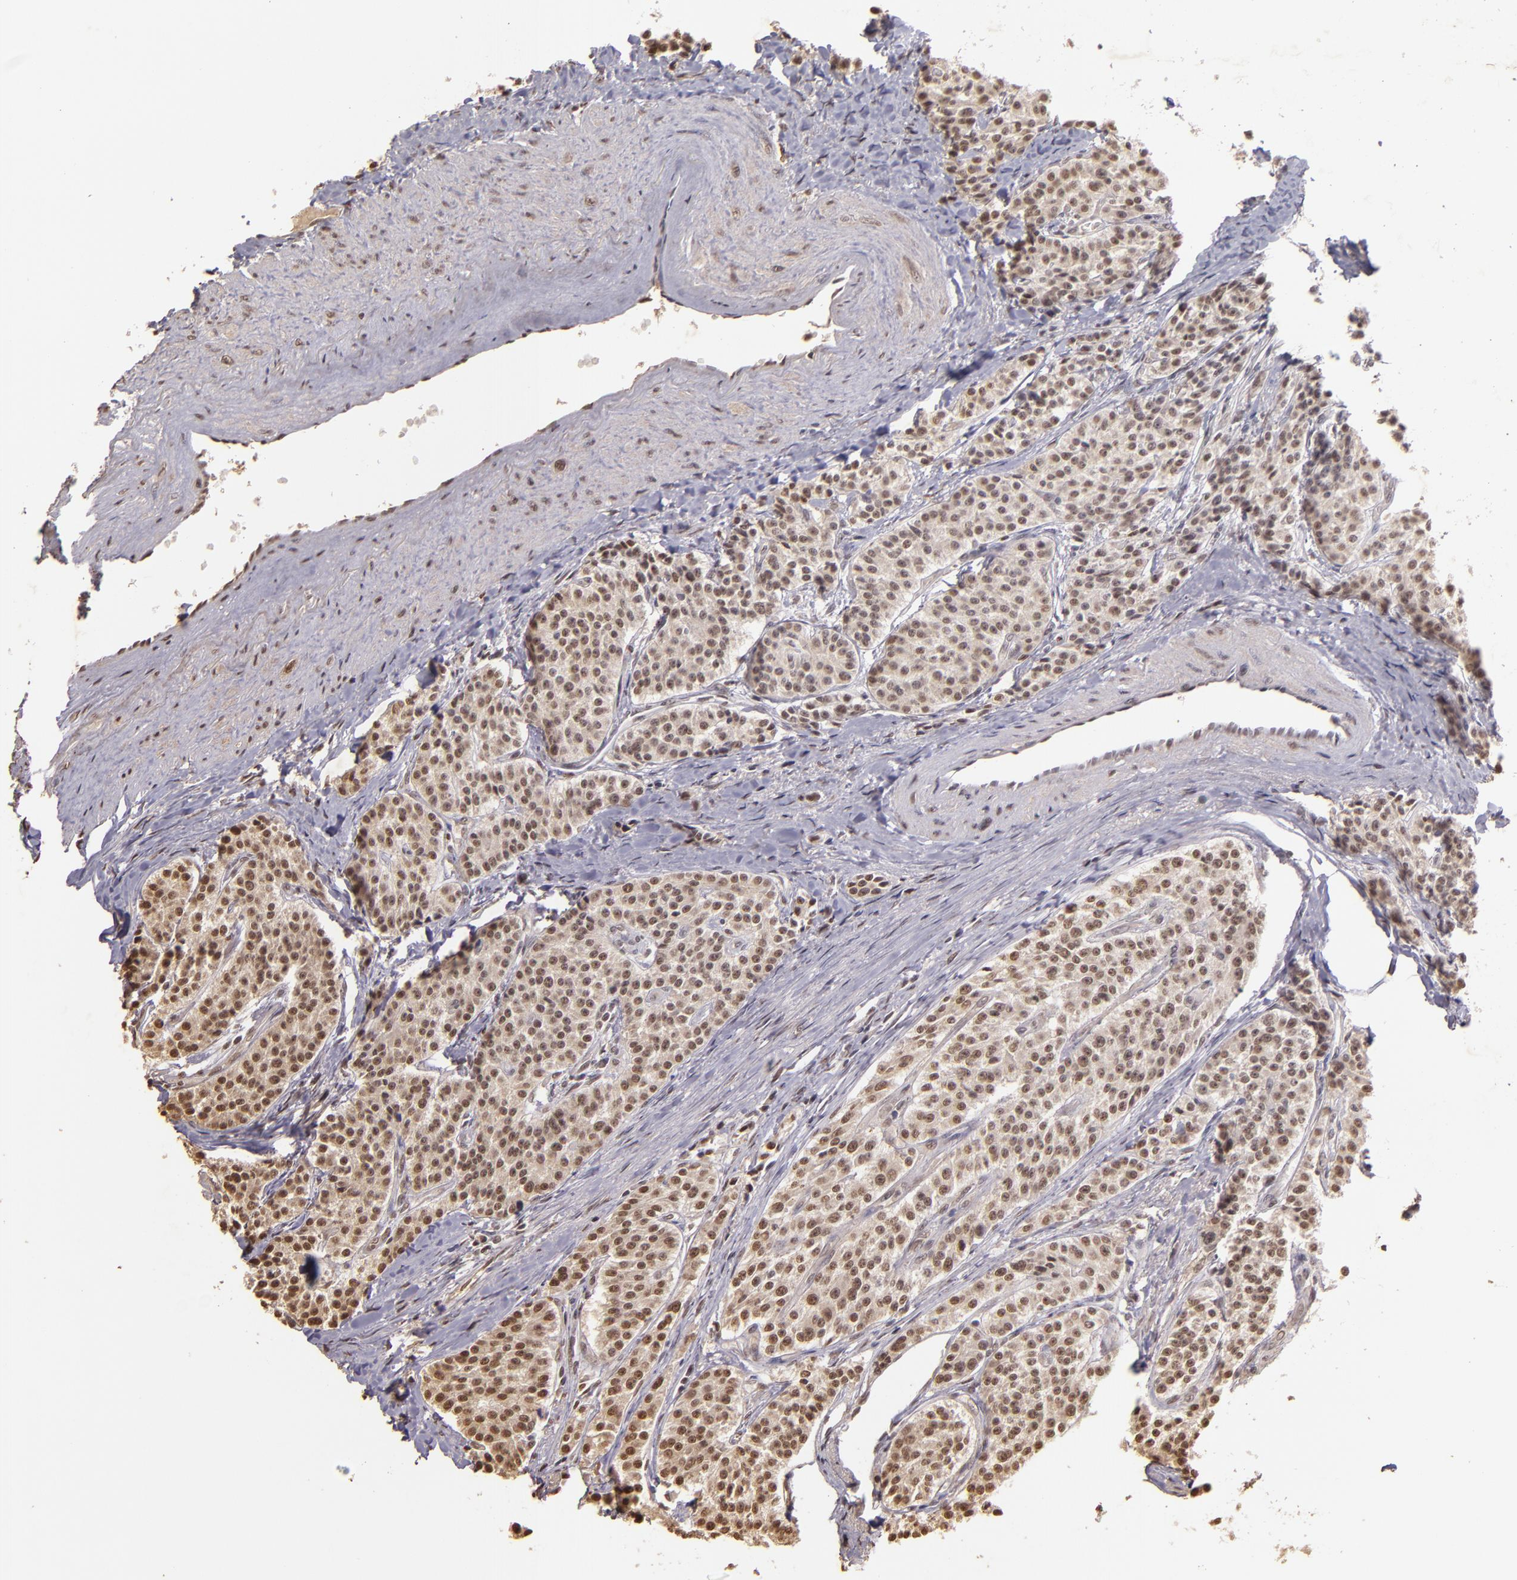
{"staining": {"intensity": "weak", "quantity": ">75%", "location": "cytoplasmic/membranous,nuclear"}, "tissue": "carcinoid", "cell_type": "Tumor cells", "image_type": "cancer", "snomed": [{"axis": "morphology", "description": "Carcinoid, malignant, NOS"}, {"axis": "topography", "description": "Stomach"}], "caption": "A histopathology image of human carcinoid stained for a protein exhibits weak cytoplasmic/membranous and nuclear brown staining in tumor cells.", "gene": "CUL1", "patient": {"sex": "female", "age": 76}}